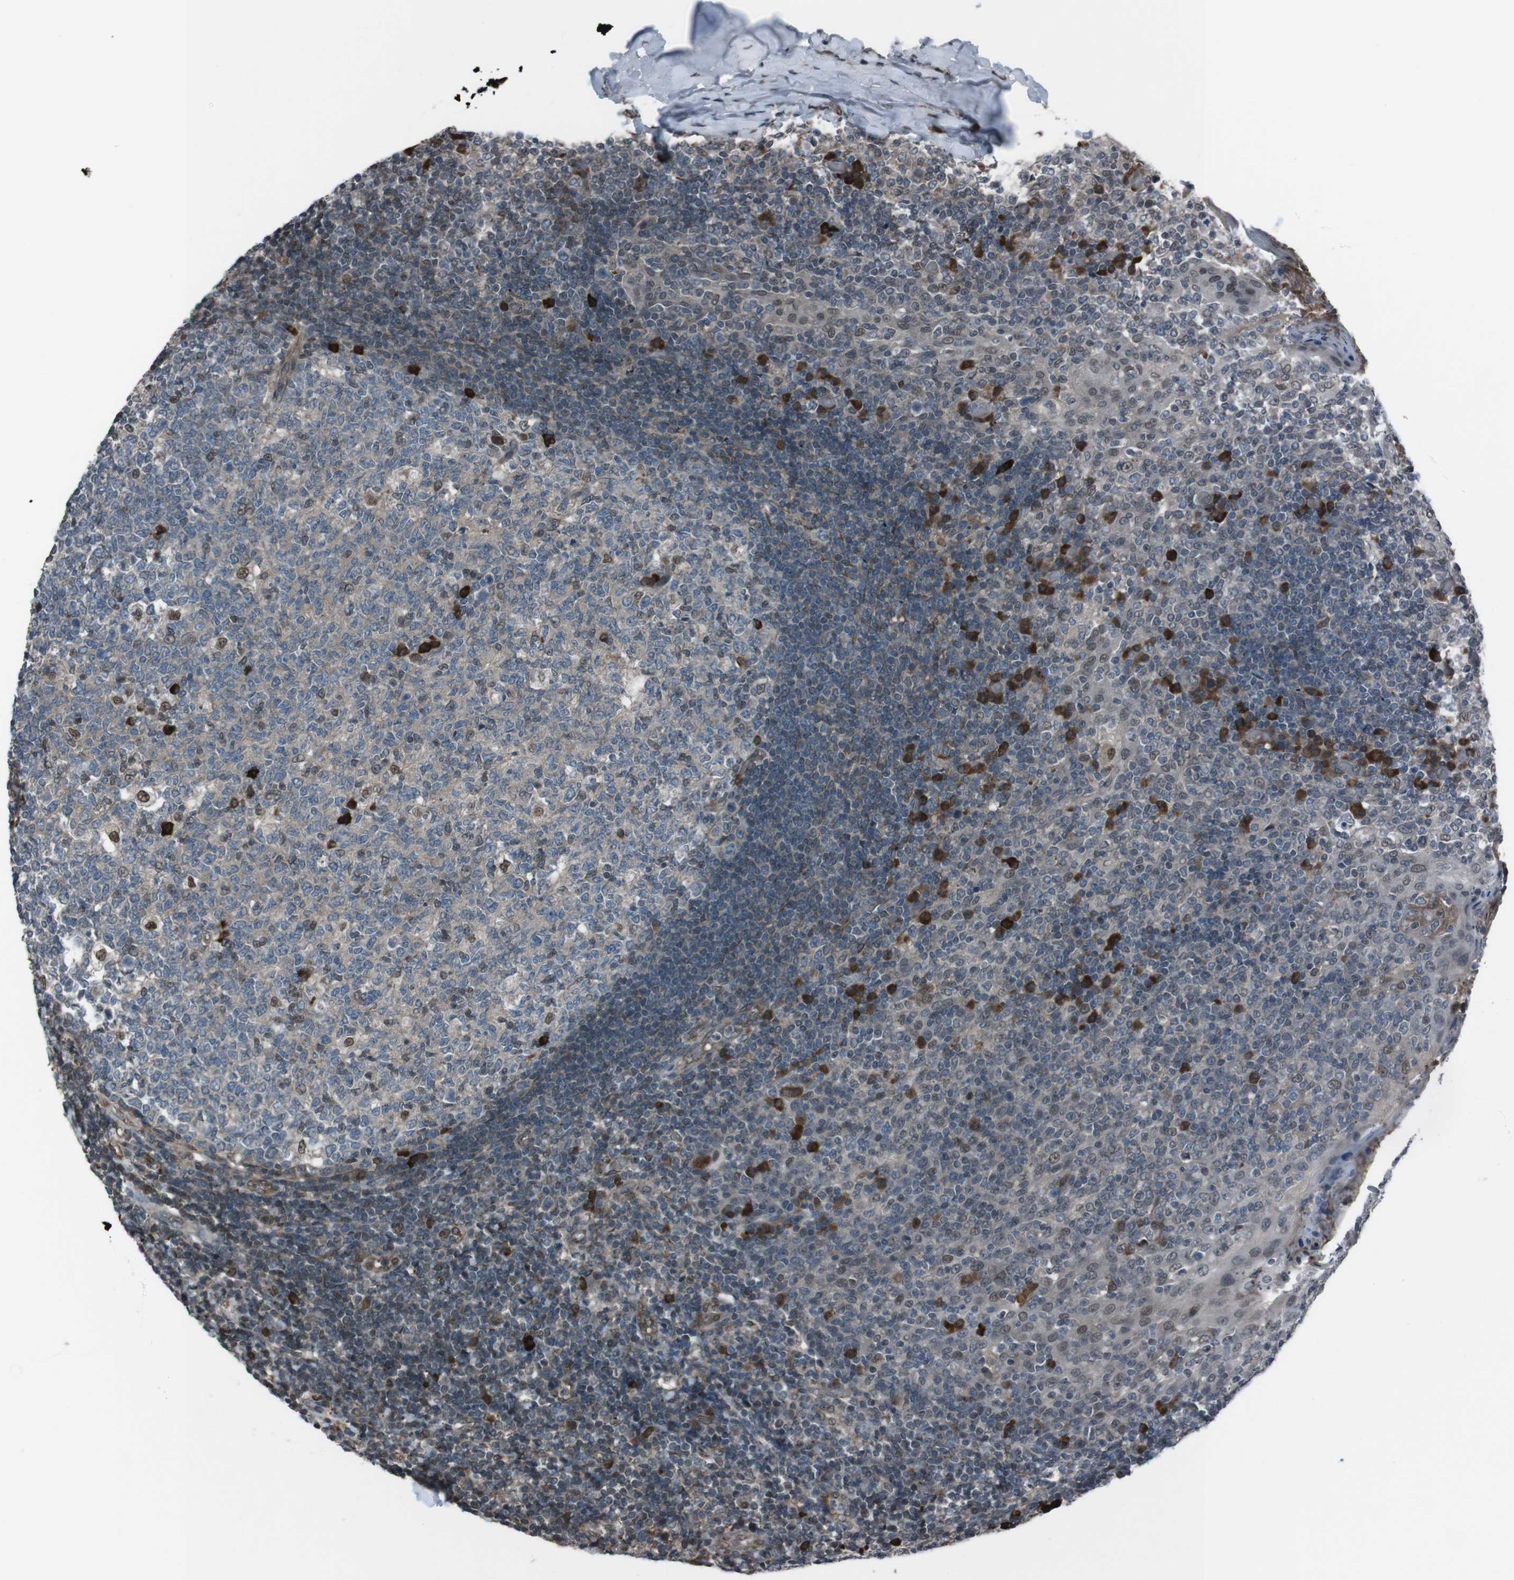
{"staining": {"intensity": "strong", "quantity": "<25%", "location": "cytoplasmic/membranous,nuclear"}, "tissue": "tonsil", "cell_type": "Germinal center cells", "image_type": "normal", "snomed": [{"axis": "morphology", "description": "Normal tissue, NOS"}, {"axis": "topography", "description": "Tonsil"}], "caption": "Tonsil stained for a protein (brown) reveals strong cytoplasmic/membranous,nuclear positive positivity in about <25% of germinal center cells.", "gene": "SS18L1", "patient": {"sex": "female", "age": 19}}